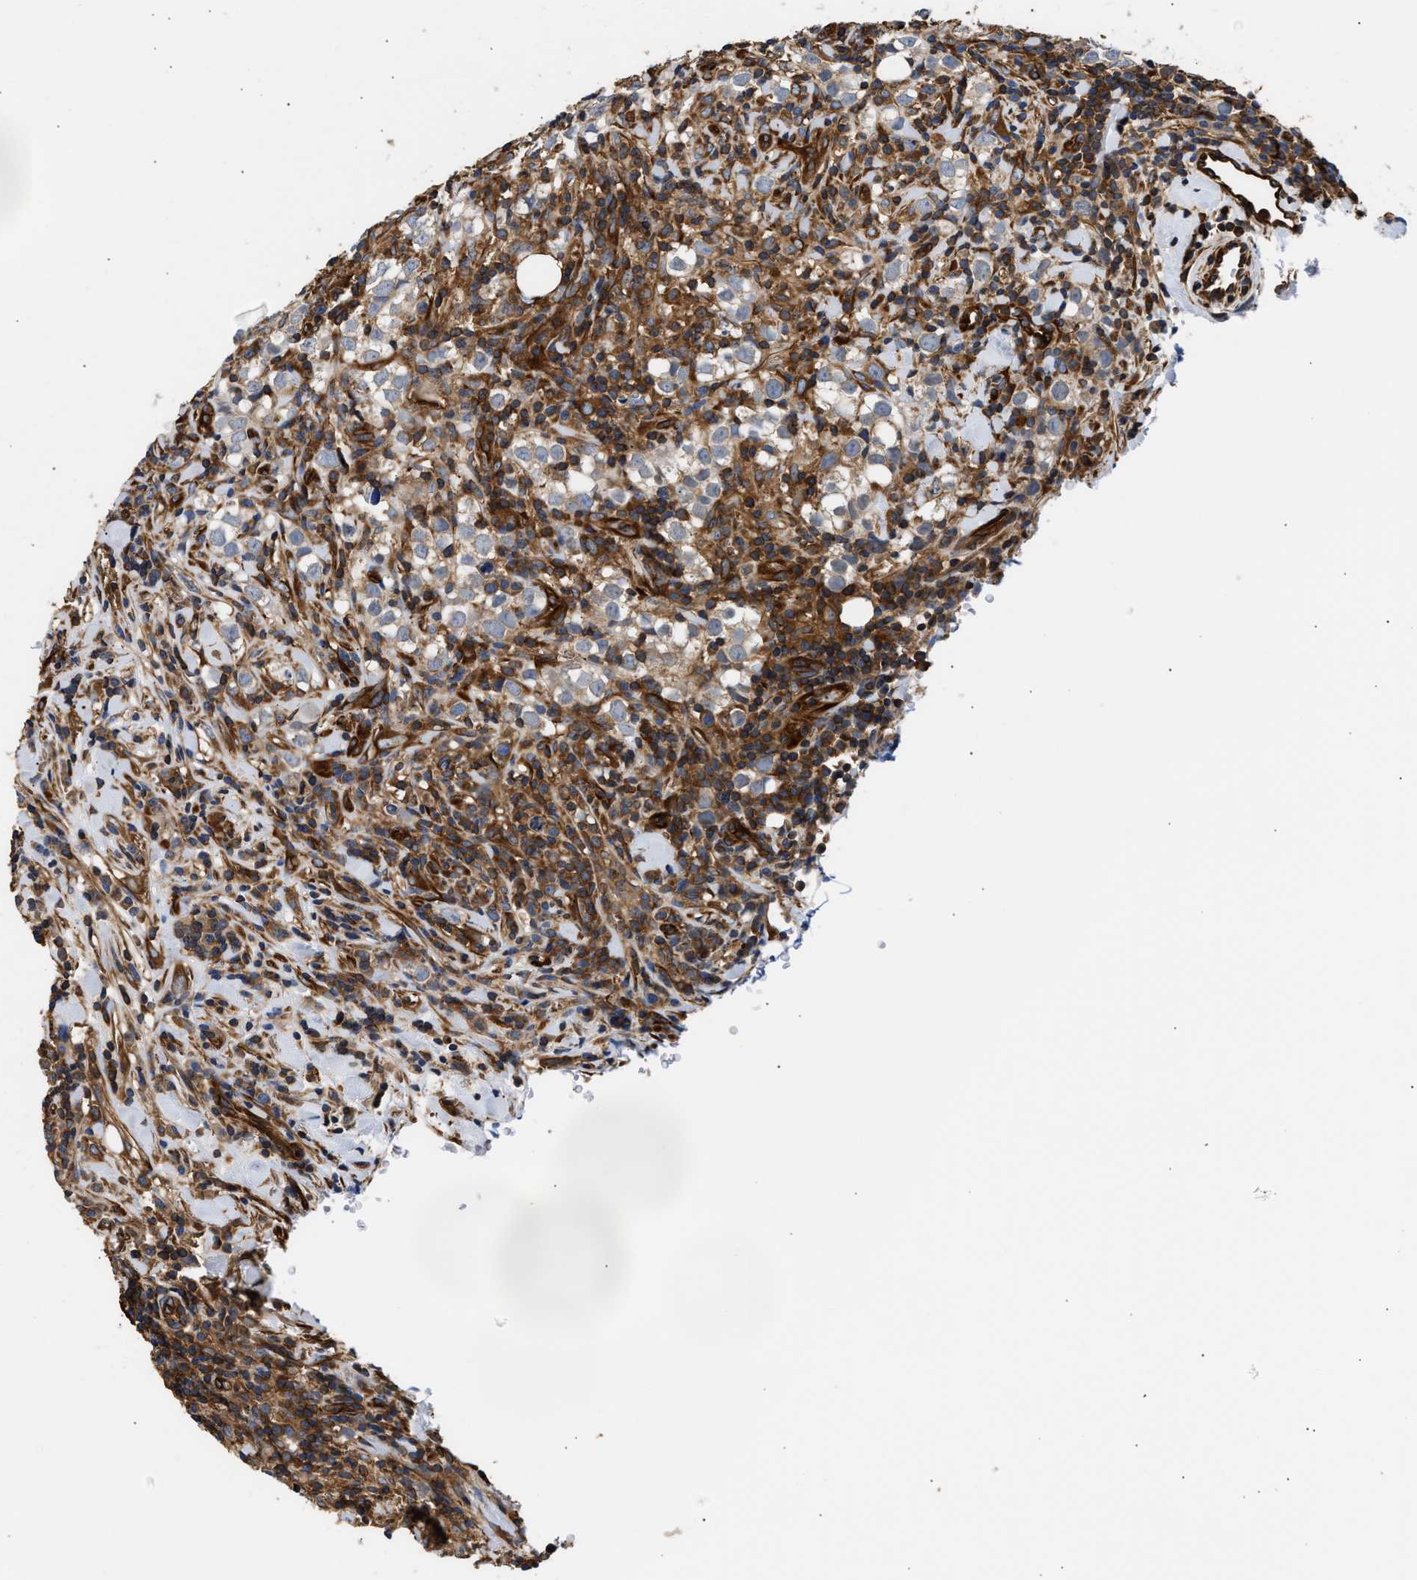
{"staining": {"intensity": "weak", "quantity": "25%-75%", "location": "cytoplasmic/membranous"}, "tissue": "testis cancer", "cell_type": "Tumor cells", "image_type": "cancer", "snomed": [{"axis": "morphology", "description": "Seminoma, NOS"}, {"axis": "morphology", "description": "Carcinoma, Embryonal, NOS"}, {"axis": "topography", "description": "Testis"}], "caption": "Immunohistochemistry staining of testis embryonal carcinoma, which exhibits low levels of weak cytoplasmic/membranous staining in about 25%-75% of tumor cells indicating weak cytoplasmic/membranous protein positivity. The staining was performed using DAB (3,3'-diaminobenzidine) (brown) for protein detection and nuclei were counterstained in hematoxylin (blue).", "gene": "SAMD9L", "patient": {"sex": "male", "age": 36}}